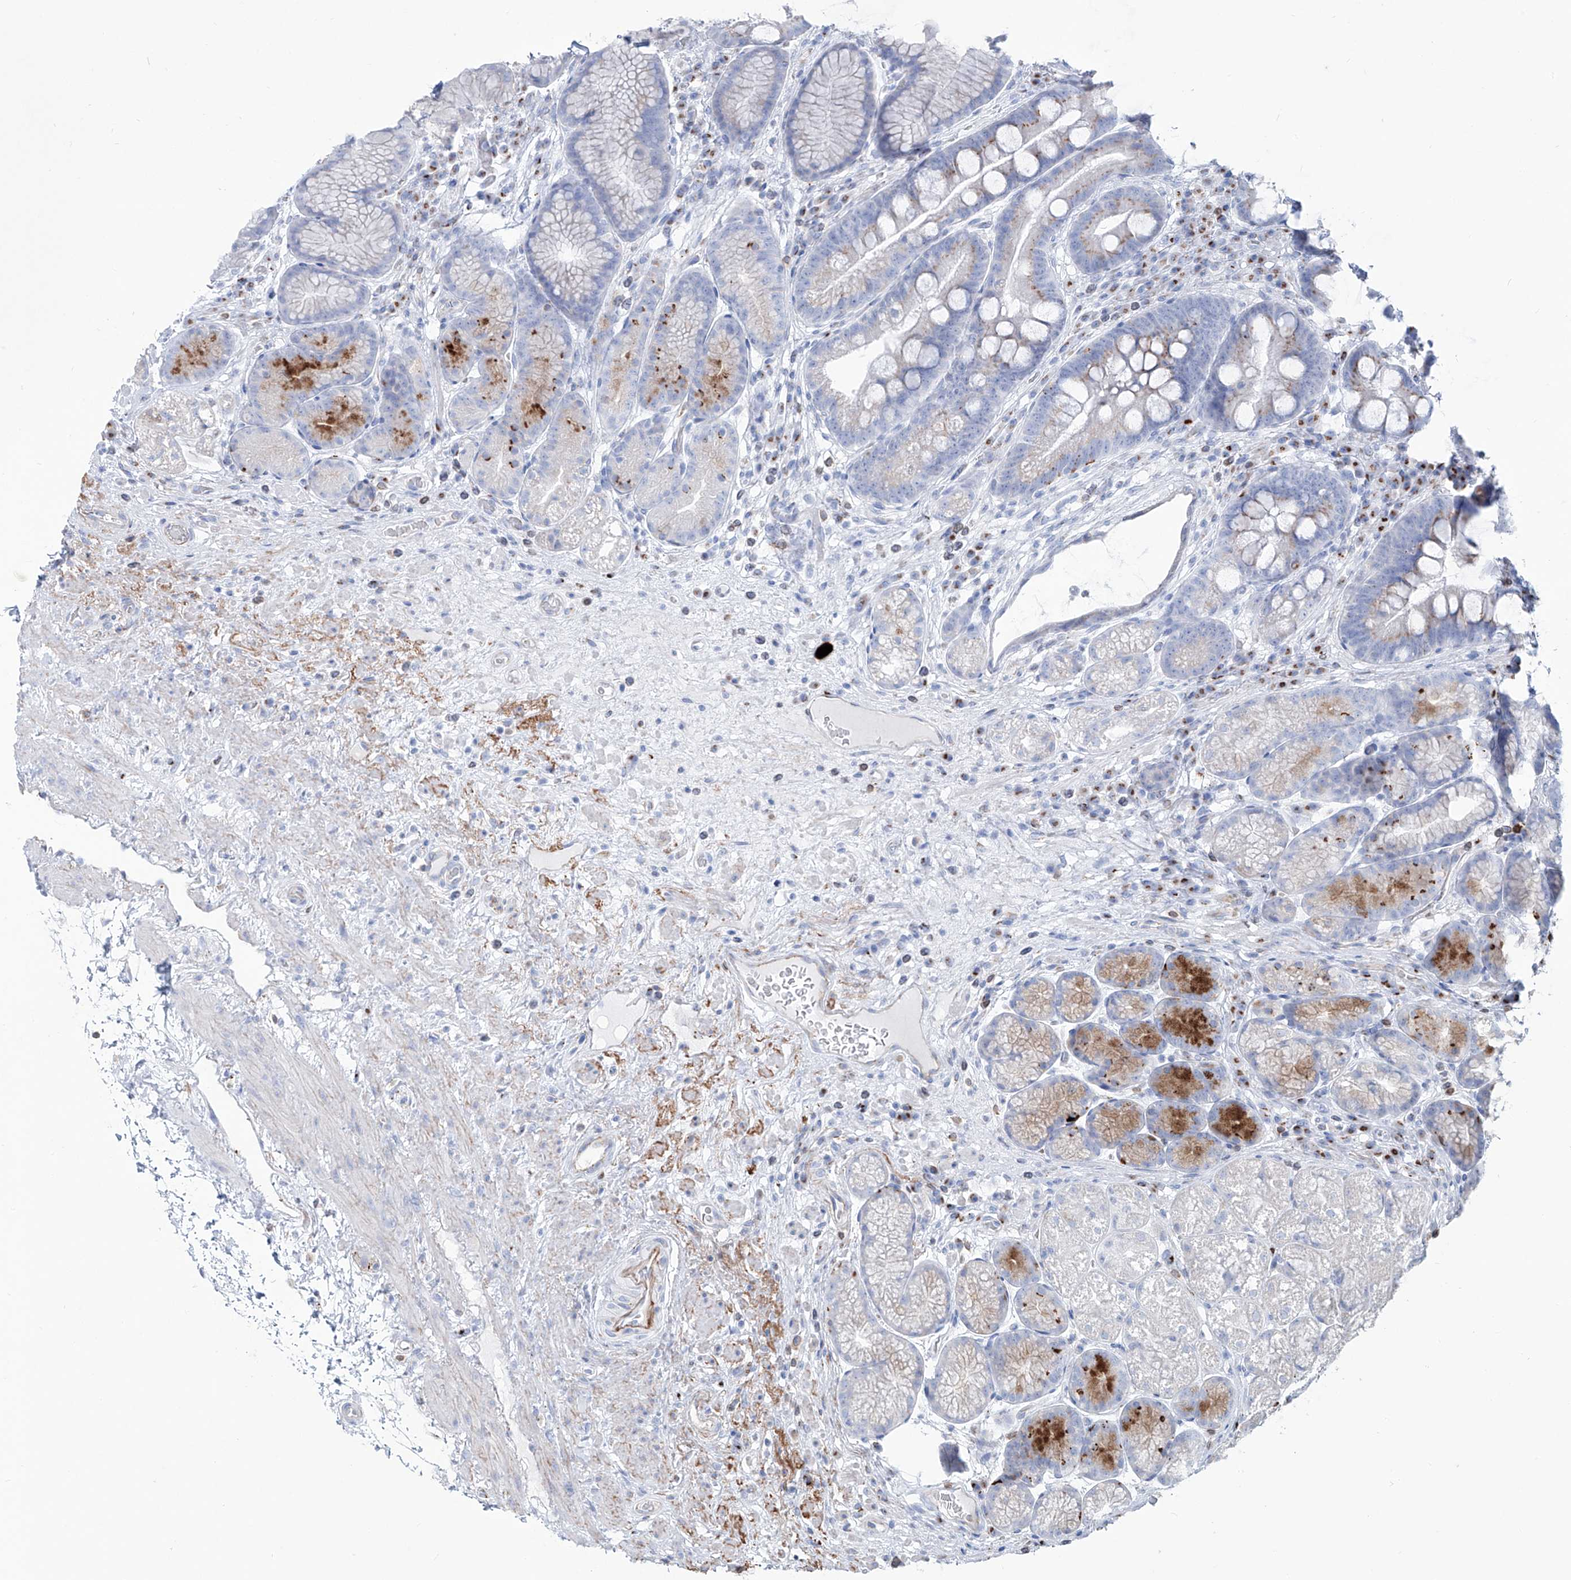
{"staining": {"intensity": "moderate", "quantity": "<25%", "location": "cytoplasmic/membranous"}, "tissue": "stomach", "cell_type": "Glandular cells", "image_type": "normal", "snomed": [{"axis": "morphology", "description": "Normal tissue, NOS"}, {"axis": "topography", "description": "Stomach"}], "caption": "The micrograph exhibits immunohistochemical staining of normal stomach. There is moderate cytoplasmic/membranous expression is present in approximately <25% of glandular cells. Ihc stains the protein in brown and the nuclei are stained blue.", "gene": "CDH5", "patient": {"sex": "male", "age": 57}}